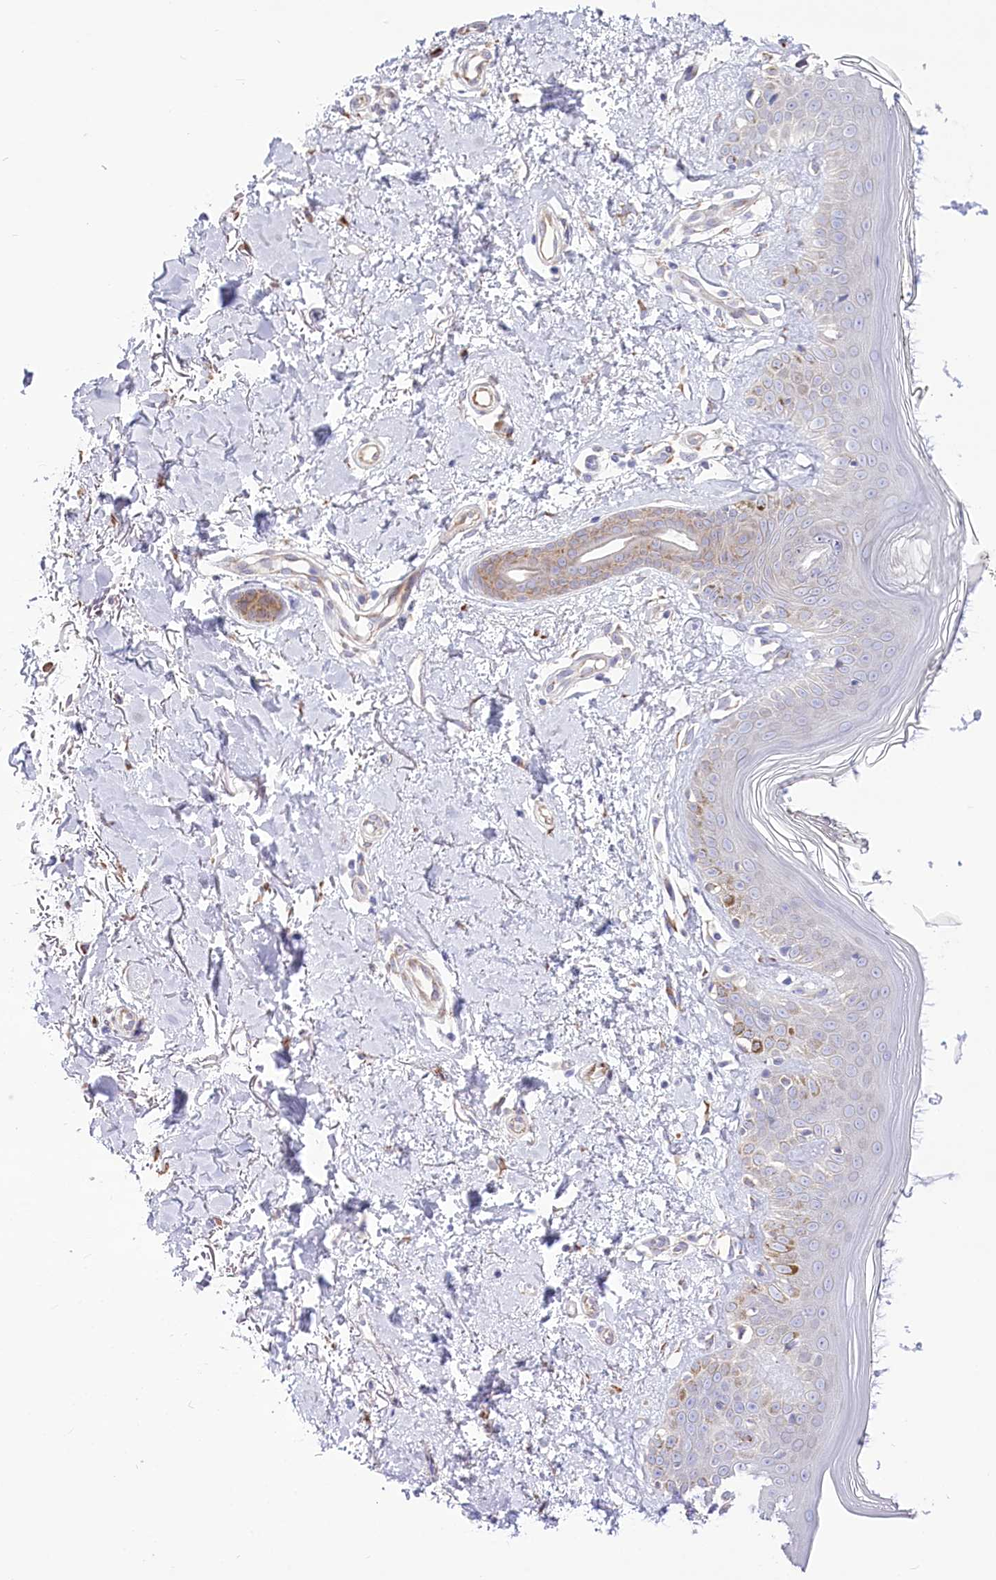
{"staining": {"intensity": "negative", "quantity": "none", "location": "none"}, "tissue": "skin", "cell_type": "Fibroblasts", "image_type": "normal", "snomed": [{"axis": "morphology", "description": "Normal tissue, NOS"}, {"axis": "topography", "description": "Skin"}], "caption": "Fibroblasts show no significant protein expression in benign skin. (Immunohistochemistry, brightfield microscopy, high magnification).", "gene": "STT3B", "patient": {"sex": "female", "age": 64}}